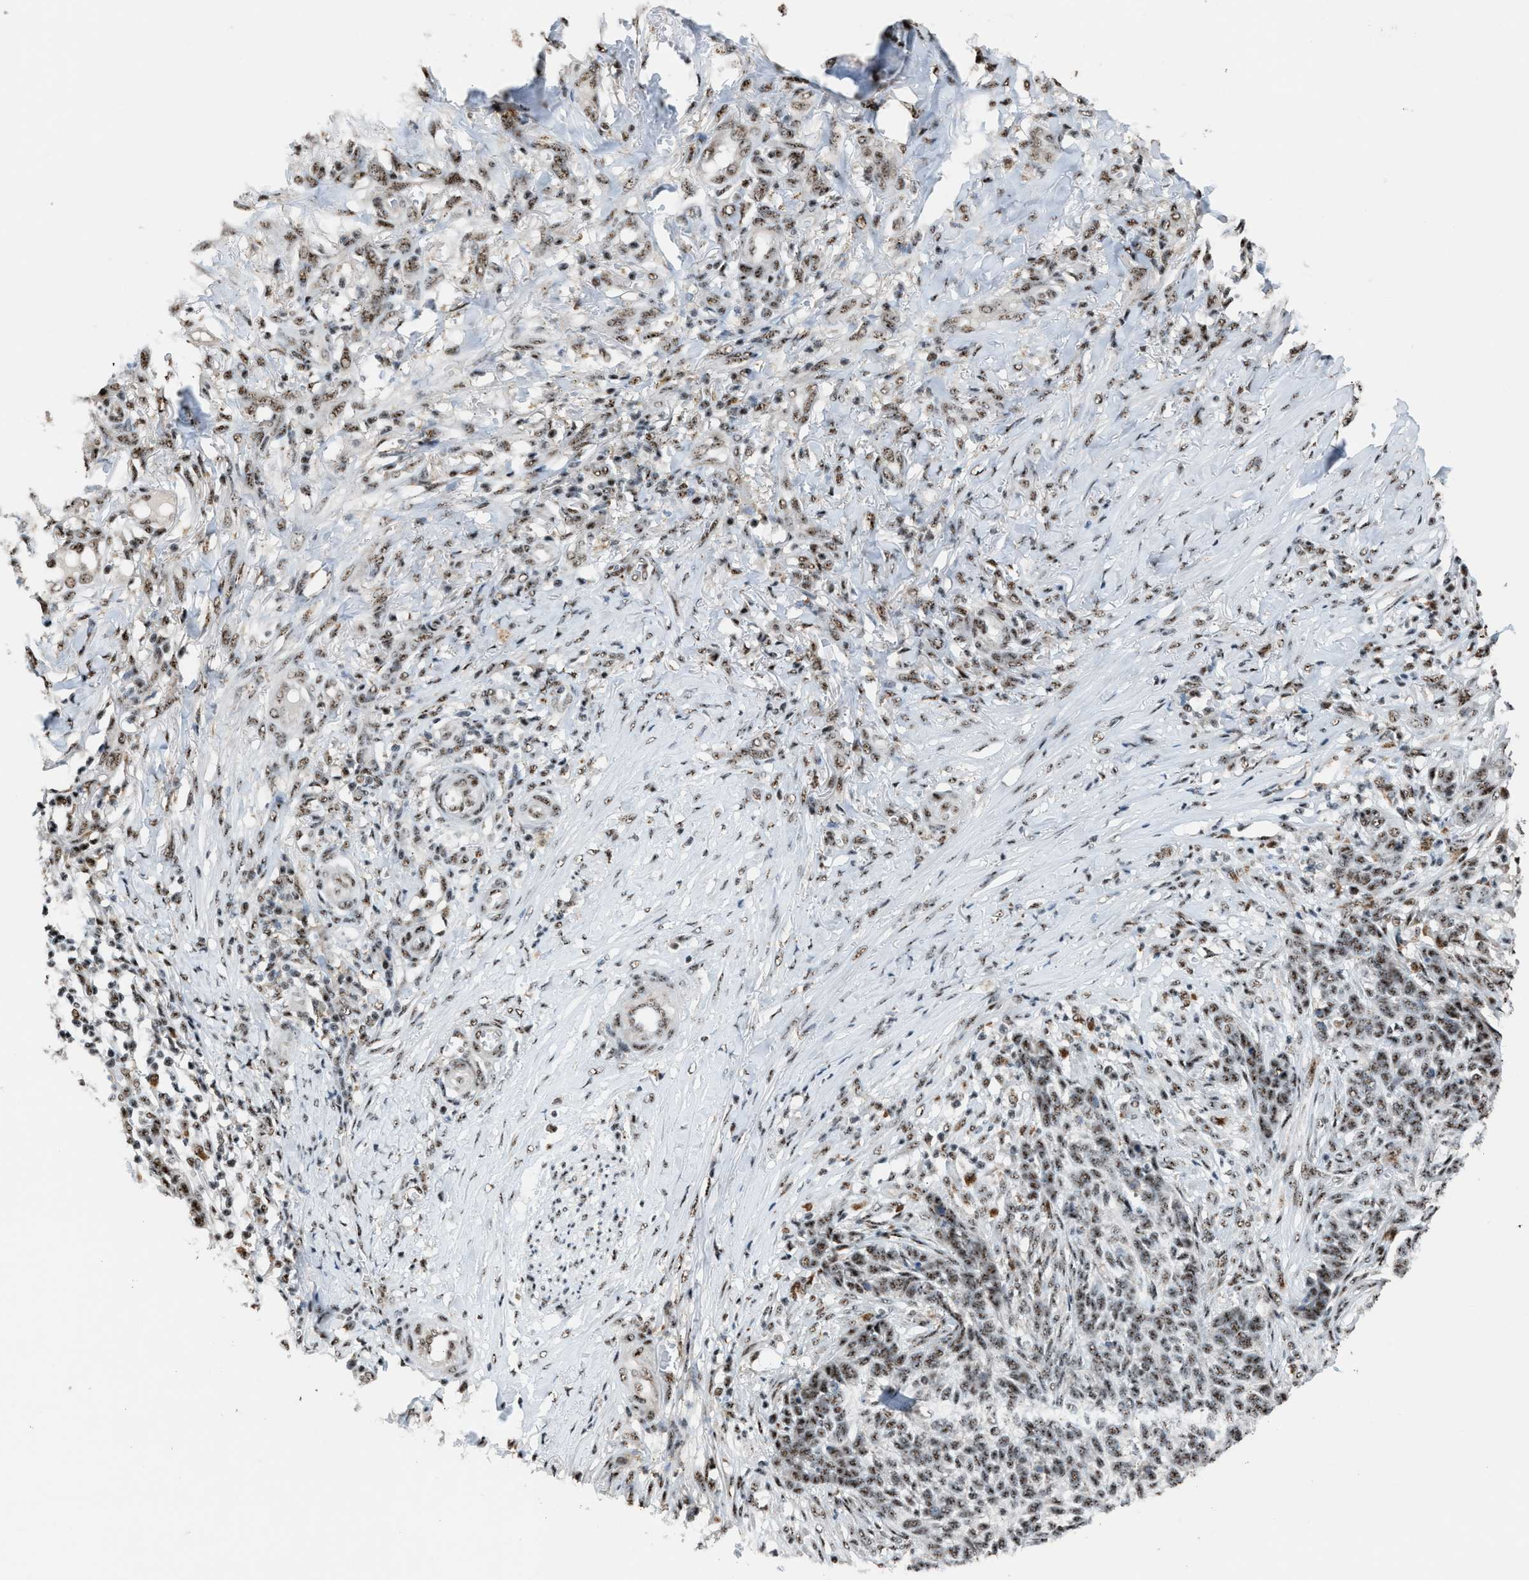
{"staining": {"intensity": "moderate", "quantity": ">75%", "location": "nuclear"}, "tissue": "skin cancer", "cell_type": "Tumor cells", "image_type": "cancer", "snomed": [{"axis": "morphology", "description": "Basal cell carcinoma"}, {"axis": "topography", "description": "Skin"}], "caption": "A high-resolution micrograph shows immunohistochemistry (IHC) staining of basal cell carcinoma (skin), which reveals moderate nuclear expression in approximately >75% of tumor cells.", "gene": "CENPP", "patient": {"sex": "male", "age": 85}}